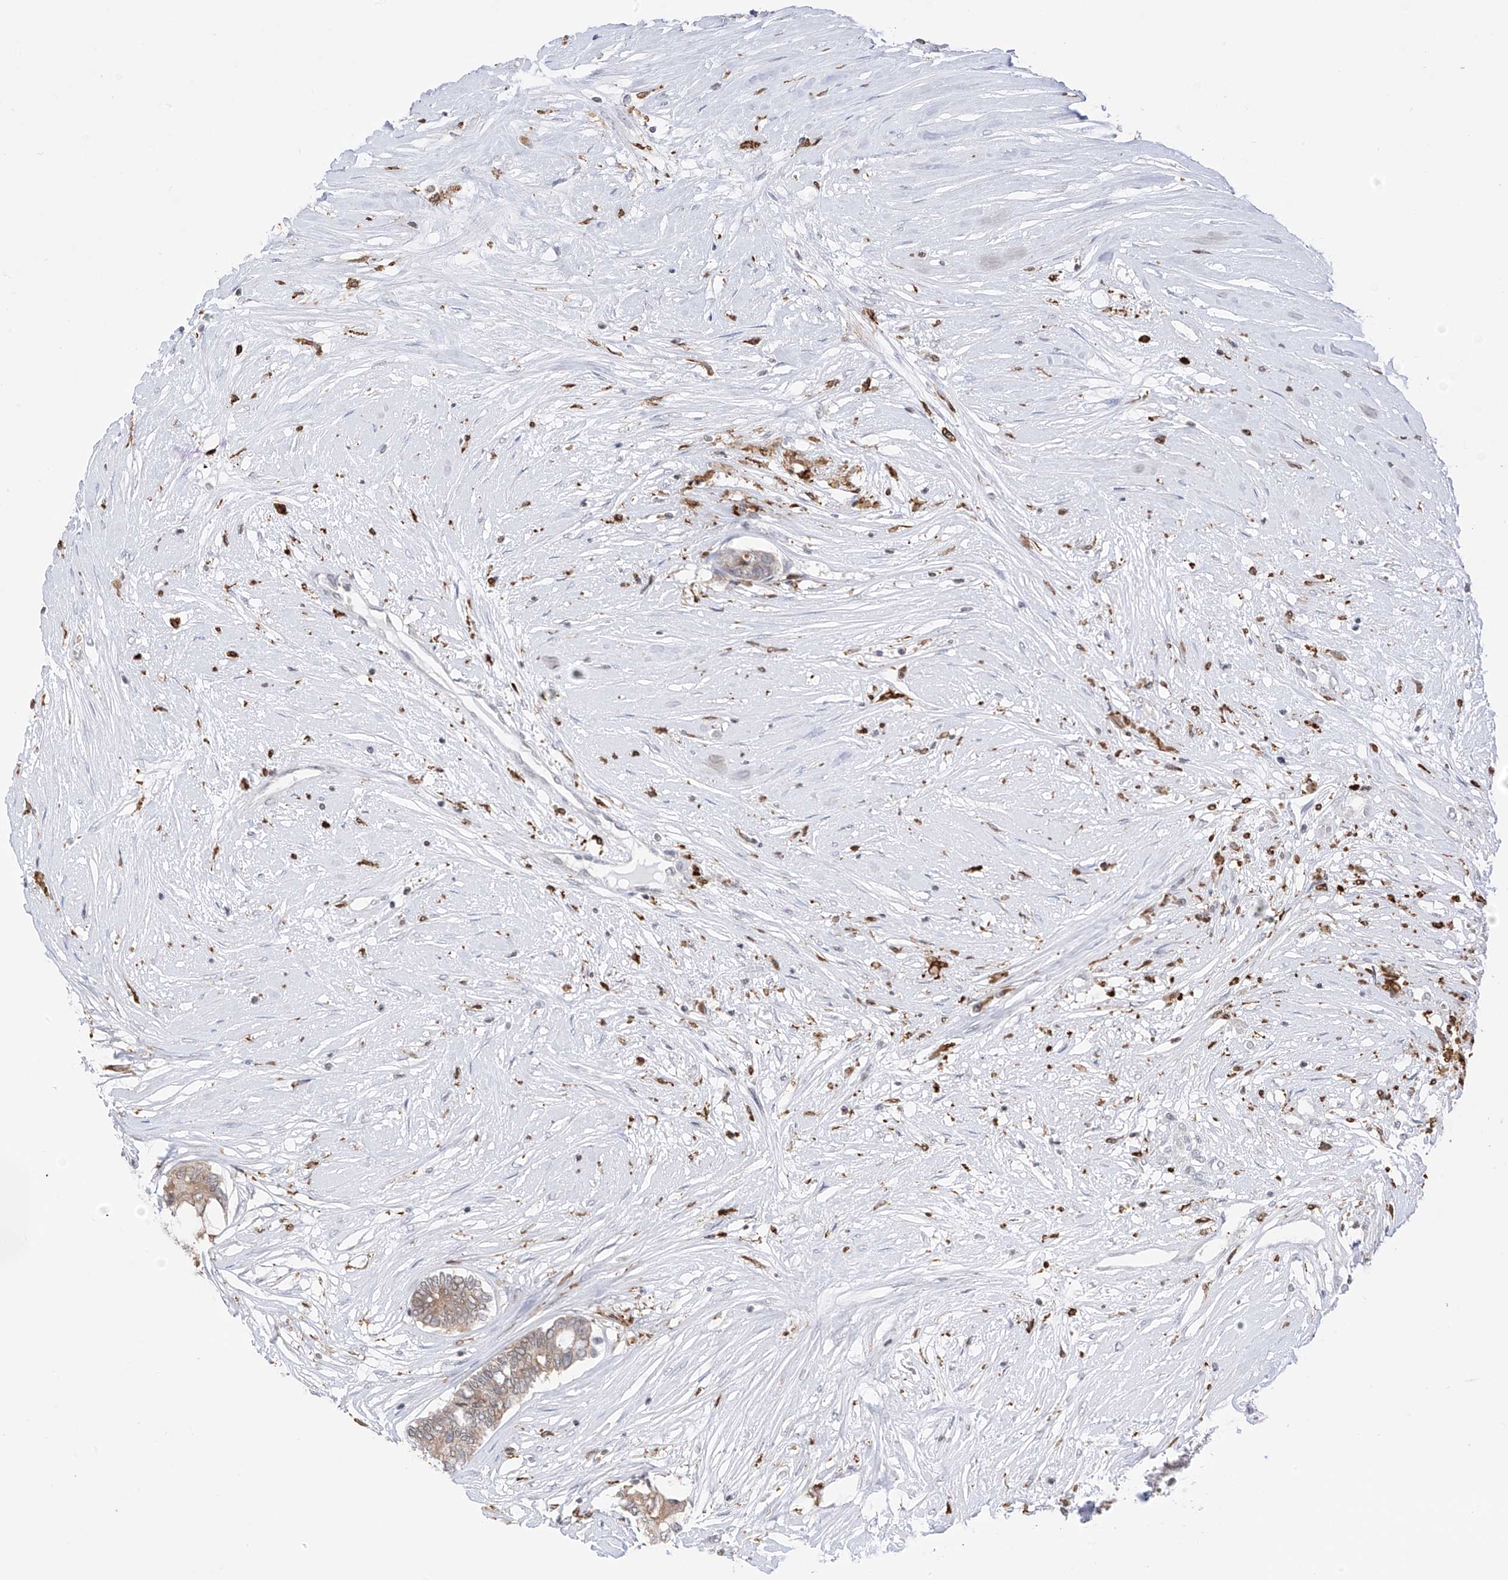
{"staining": {"intensity": "weak", "quantity": "25%-75%", "location": "cytoplasmic/membranous"}, "tissue": "colorectal cancer", "cell_type": "Tumor cells", "image_type": "cancer", "snomed": [{"axis": "morphology", "description": "Adenocarcinoma, NOS"}, {"axis": "topography", "description": "Rectum"}], "caption": "Weak cytoplasmic/membranous positivity is seen in about 25%-75% of tumor cells in colorectal cancer (adenocarcinoma).", "gene": "TBXAS1", "patient": {"sex": "male", "age": 63}}